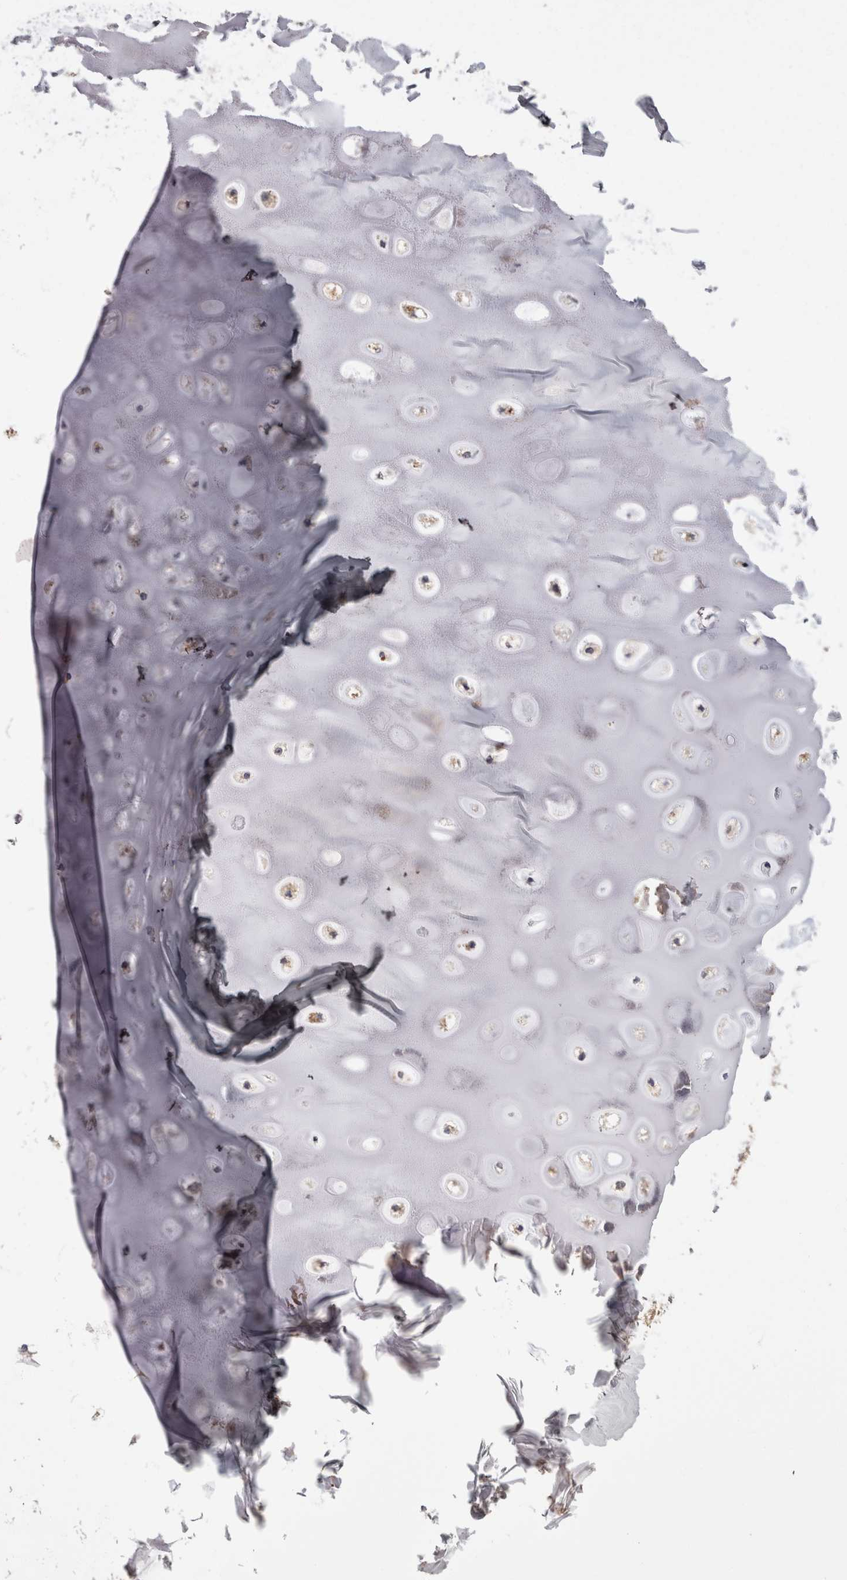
{"staining": {"intensity": "negative", "quantity": "none", "location": "none"}, "tissue": "adipose tissue", "cell_type": "Adipocytes", "image_type": "normal", "snomed": [{"axis": "morphology", "description": "Normal tissue, NOS"}, {"axis": "topography", "description": "Cartilage tissue"}, {"axis": "topography", "description": "Lung"}], "caption": "The photomicrograph exhibits no staining of adipocytes in benign adipose tissue.", "gene": "PCM1", "patient": {"sex": "female", "age": 77}}